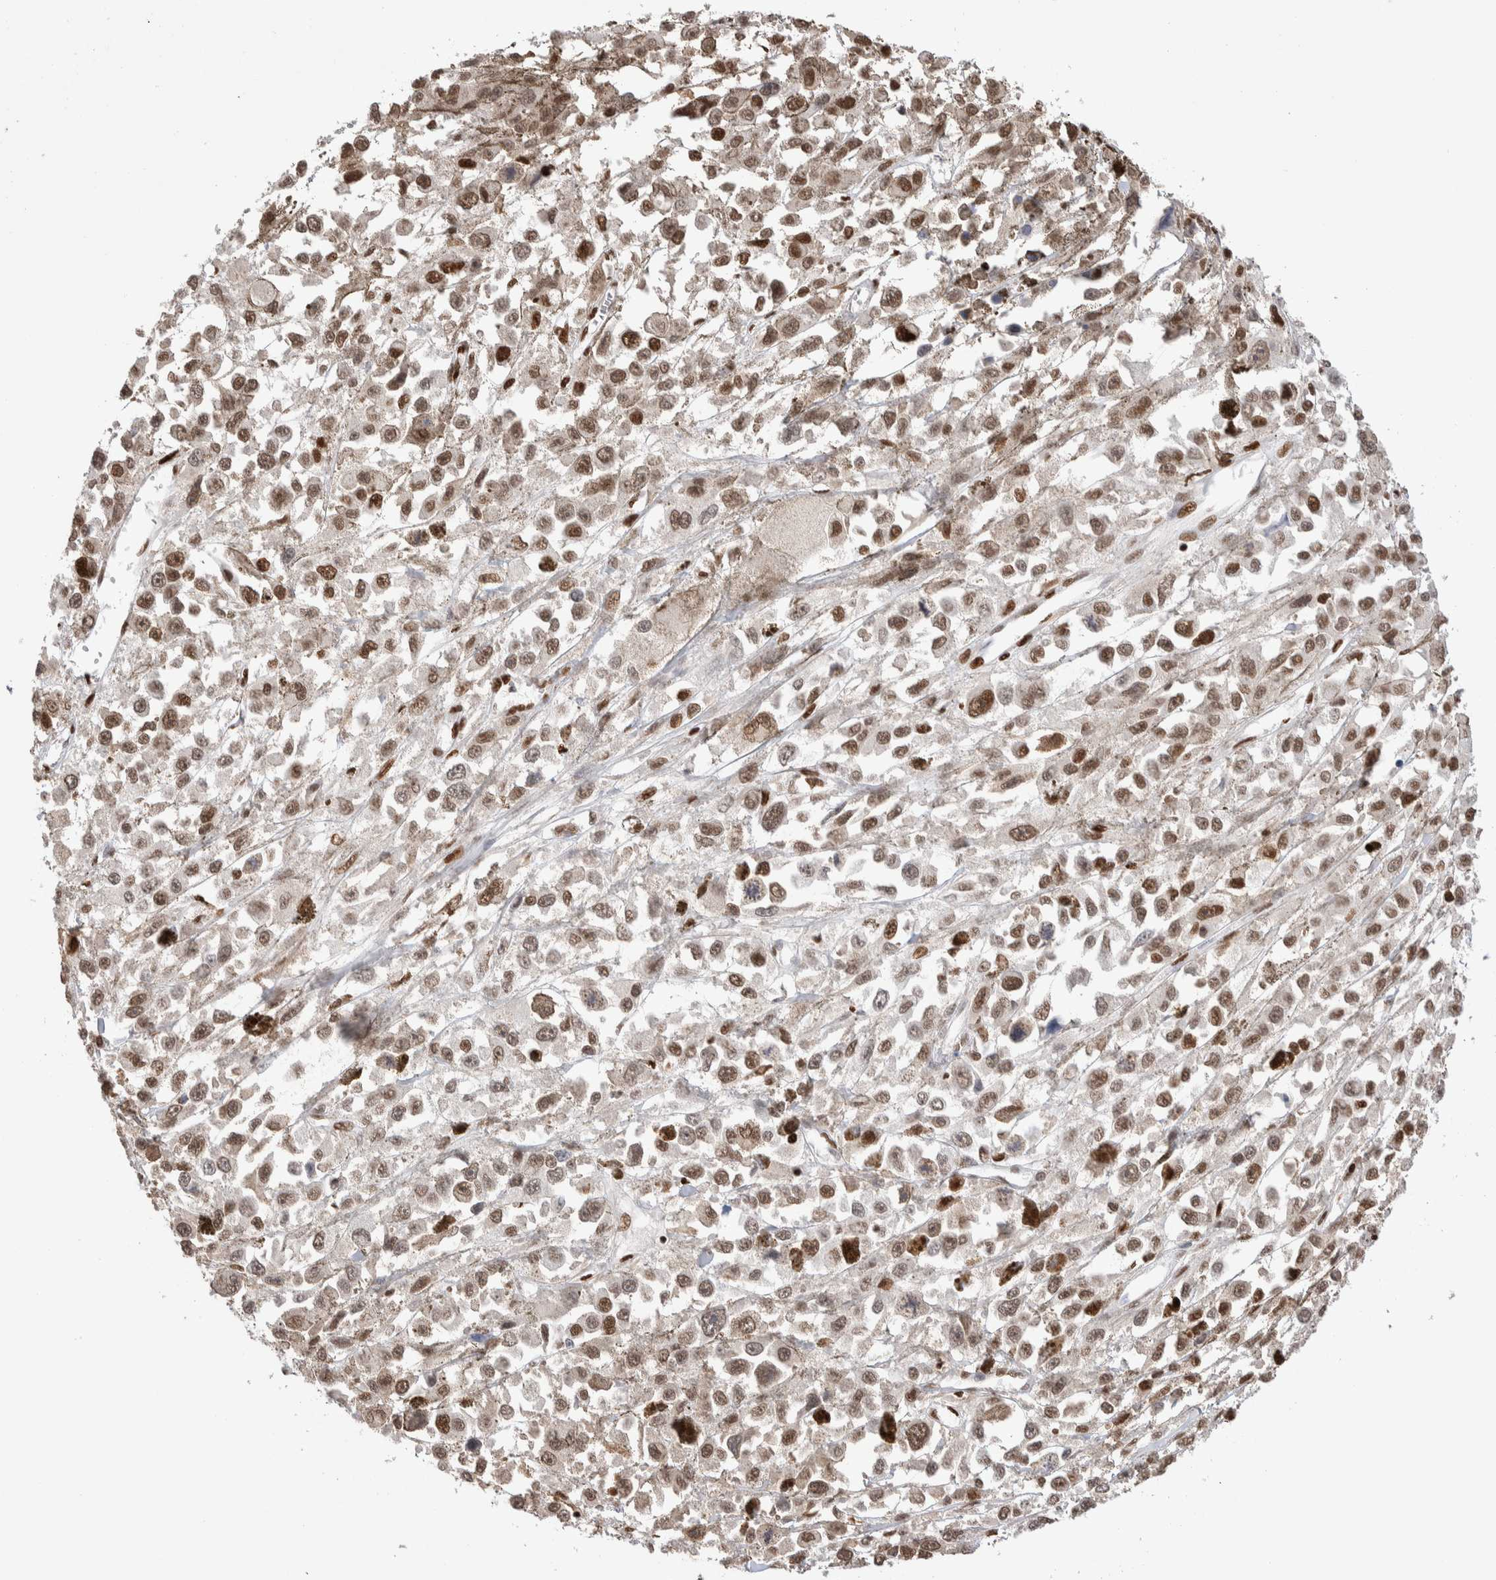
{"staining": {"intensity": "moderate", "quantity": ">75%", "location": "nuclear"}, "tissue": "melanoma", "cell_type": "Tumor cells", "image_type": "cancer", "snomed": [{"axis": "morphology", "description": "Malignant melanoma, Metastatic site"}, {"axis": "topography", "description": "Lymph node"}], "caption": "The image shows immunohistochemical staining of malignant melanoma (metastatic site). There is moderate nuclear expression is appreciated in about >75% of tumor cells. (IHC, brightfield microscopy, high magnification).", "gene": "RNASEK-C17orf49", "patient": {"sex": "male", "age": 59}}